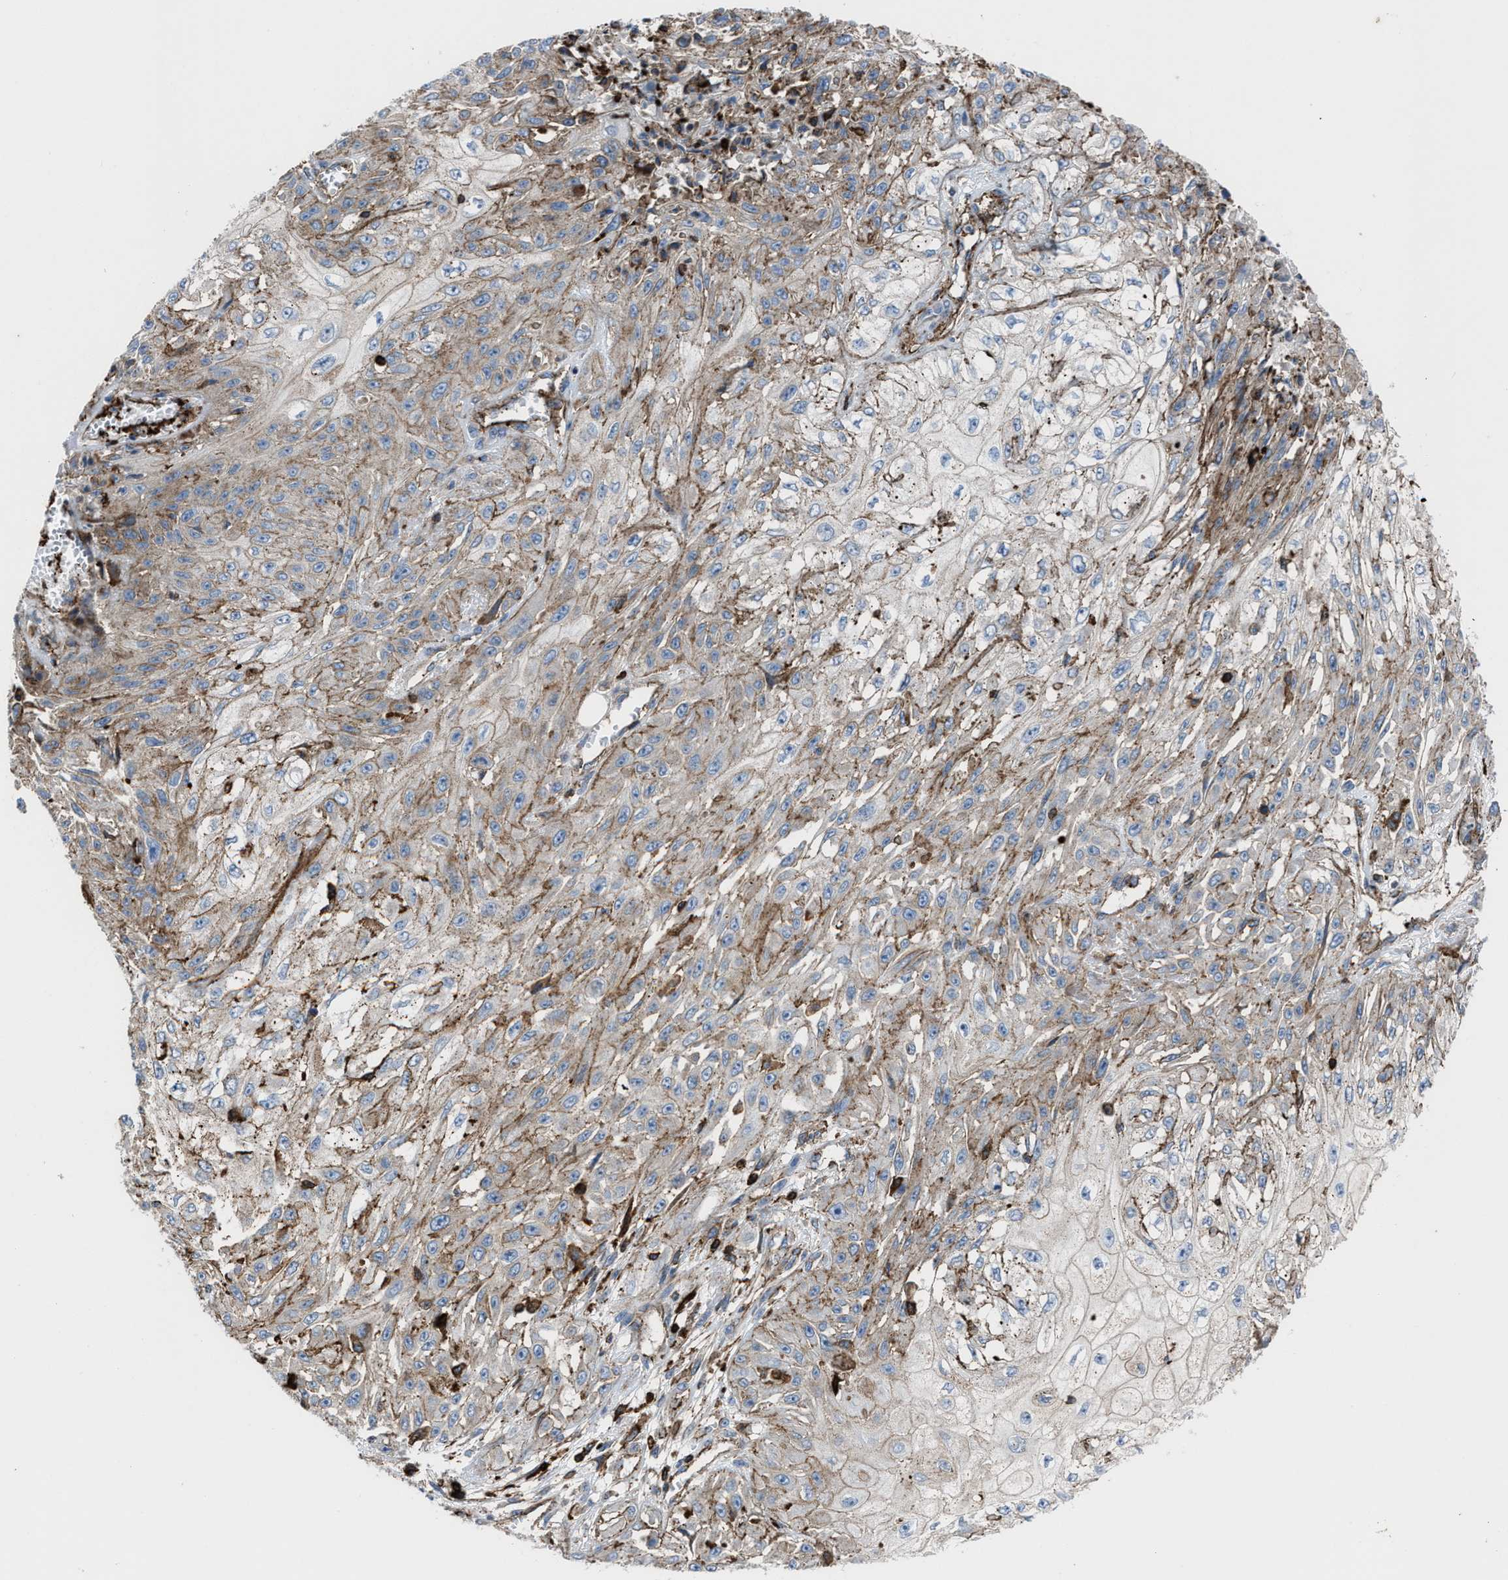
{"staining": {"intensity": "weak", "quantity": "<25%", "location": "cytoplasmic/membranous"}, "tissue": "skin cancer", "cell_type": "Tumor cells", "image_type": "cancer", "snomed": [{"axis": "morphology", "description": "Squamous cell carcinoma, NOS"}, {"axis": "morphology", "description": "Squamous cell carcinoma, metastatic, NOS"}, {"axis": "topography", "description": "Skin"}, {"axis": "topography", "description": "Lymph node"}], "caption": "Skin cancer (squamous cell carcinoma) was stained to show a protein in brown. There is no significant positivity in tumor cells.", "gene": "AGPAT2", "patient": {"sex": "male", "age": 75}}